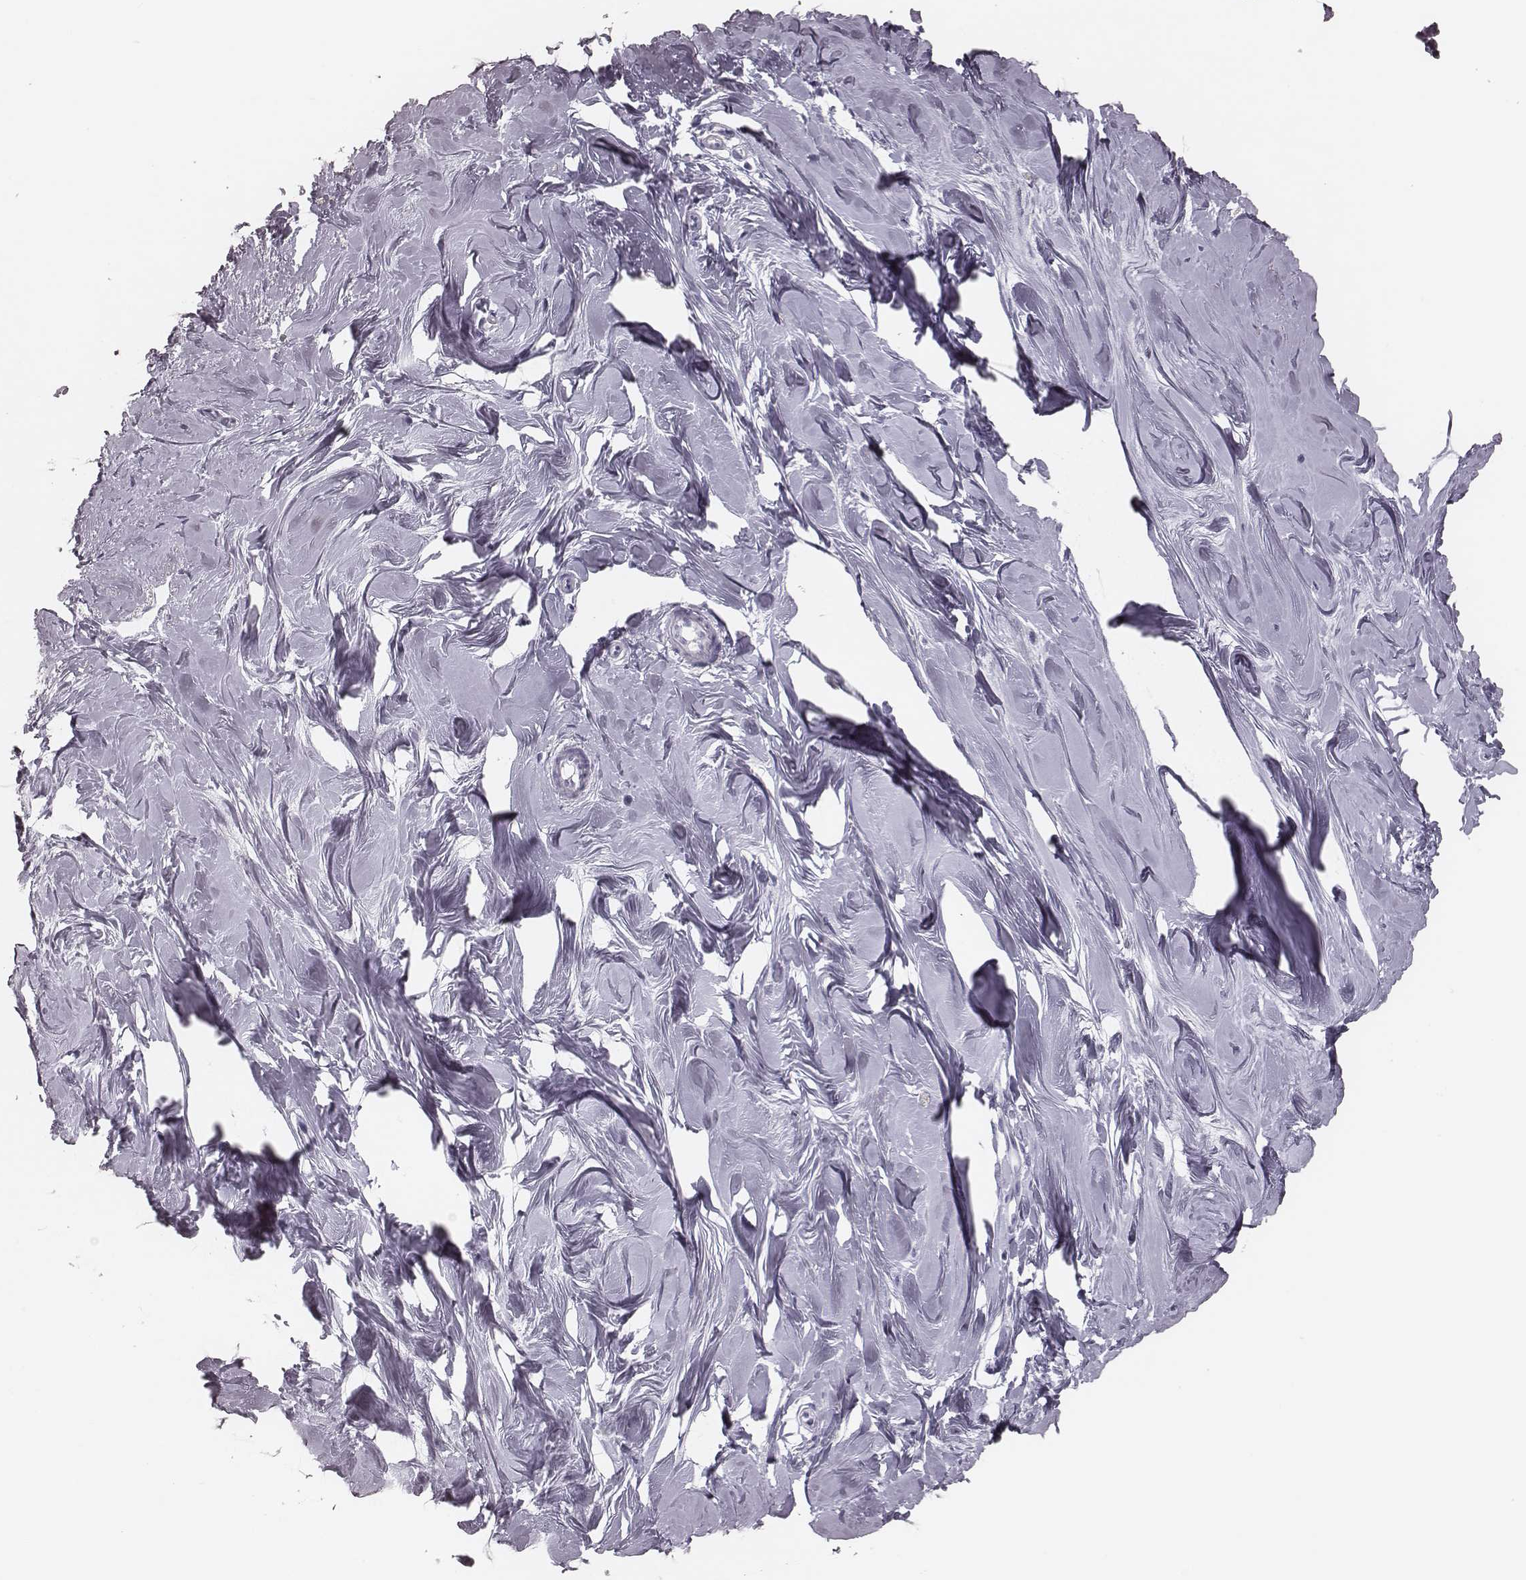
{"staining": {"intensity": "negative", "quantity": "none", "location": "none"}, "tissue": "breast", "cell_type": "Adipocytes", "image_type": "normal", "snomed": [{"axis": "morphology", "description": "Normal tissue, NOS"}, {"axis": "topography", "description": "Breast"}], "caption": "High power microscopy micrograph of an immunohistochemistry (IHC) histopathology image of benign breast, revealing no significant expression in adipocytes. (DAB immunohistochemistry visualized using brightfield microscopy, high magnification).", "gene": "ELANE", "patient": {"sex": "female", "age": 27}}